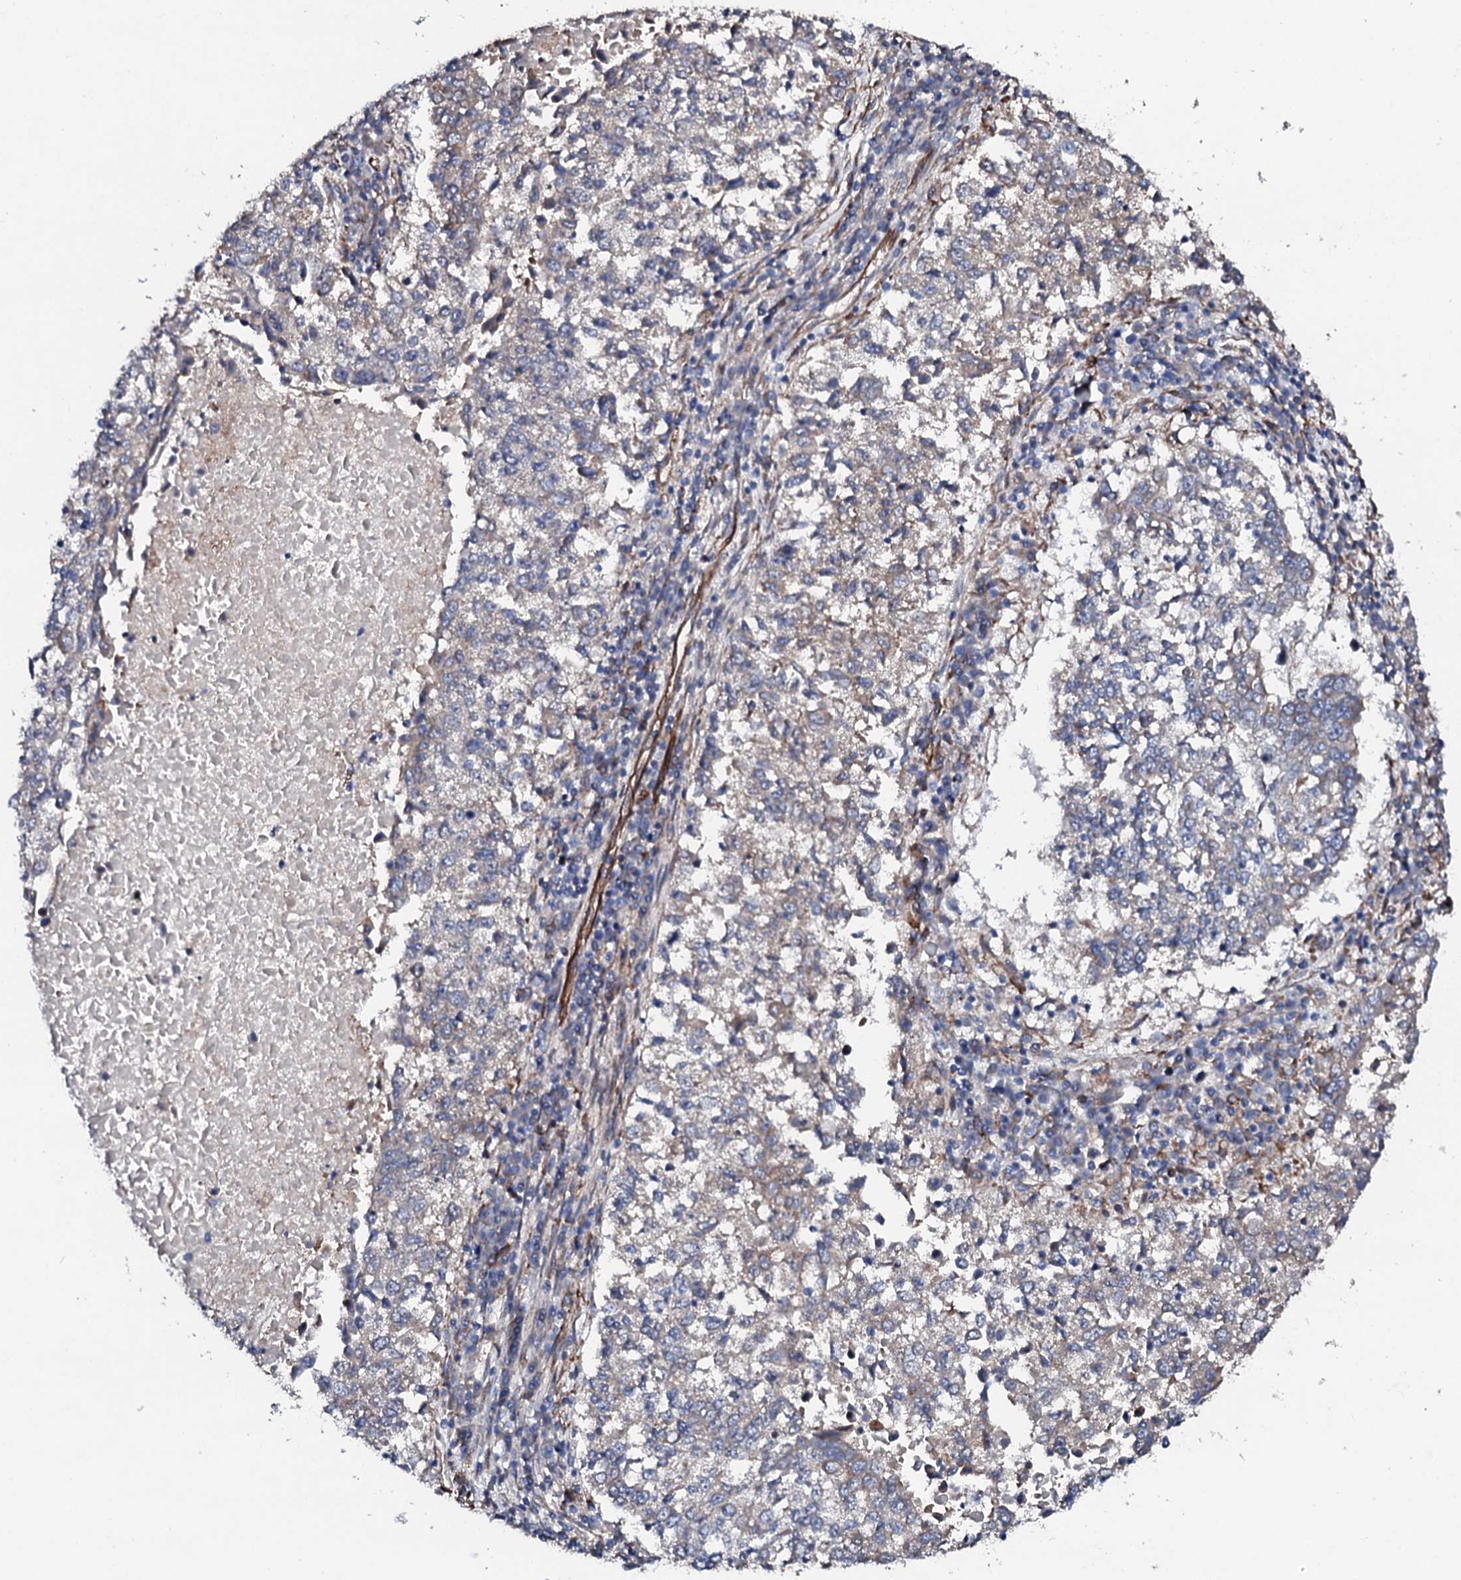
{"staining": {"intensity": "weak", "quantity": "<25%", "location": "cytoplasmic/membranous"}, "tissue": "lung cancer", "cell_type": "Tumor cells", "image_type": "cancer", "snomed": [{"axis": "morphology", "description": "Squamous cell carcinoma, NOS"}, {"axis": "topography", "description": "Lung"}], "caption": "DAB immunohistochemical staining of human lung squamous cell carcinoma exhibits no significant expression in tumor cells.", "gene": "DBX1", "patient": {"sex": "male", "age": 73}}